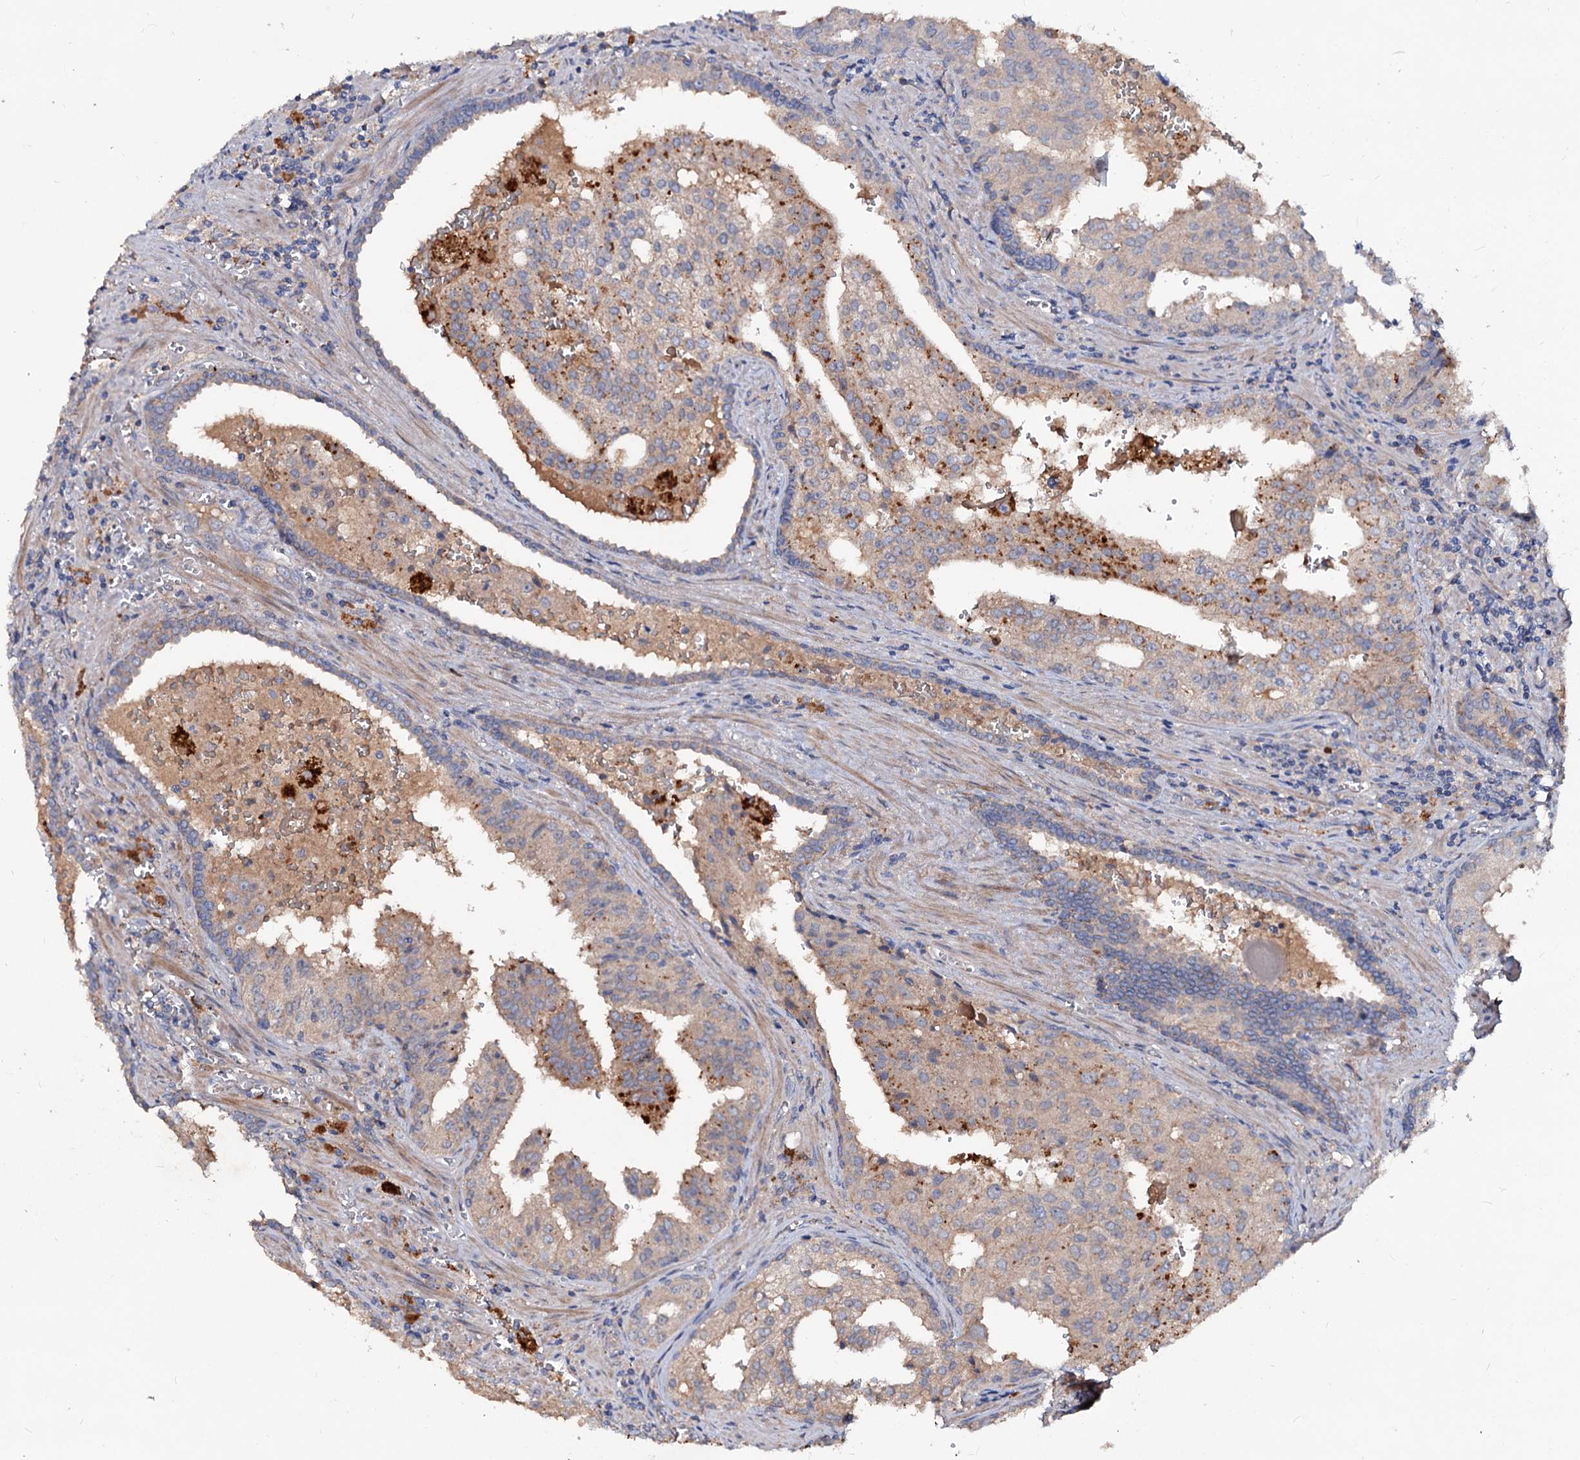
{"staining": {"intensity": "weak", "quantity": ">75%", "location": "cytoplasmic/membranous"}, "tissue": "prostate cancer", "cell_type": "Tumor cells", "image_type": "cancer", "snomed": [{"axis": "morphology", "description": "Adenocarcinoma, High grade"}, {"axis": "topography", "description": "Prostate"}], "caption": "Protein staining by immunohistochemistry (IHC) exhibits weak cytoplasmic/membranous positivity in approximately >75% of tumor cells in adenocarcinoma (high-grade) (prostate). Immunohistochemistry (ihc) stains the protein of interest in brown and the nuclei are stained blue.", "gene": "ACY3", "patient": {"sex": "male", "age": 68}}